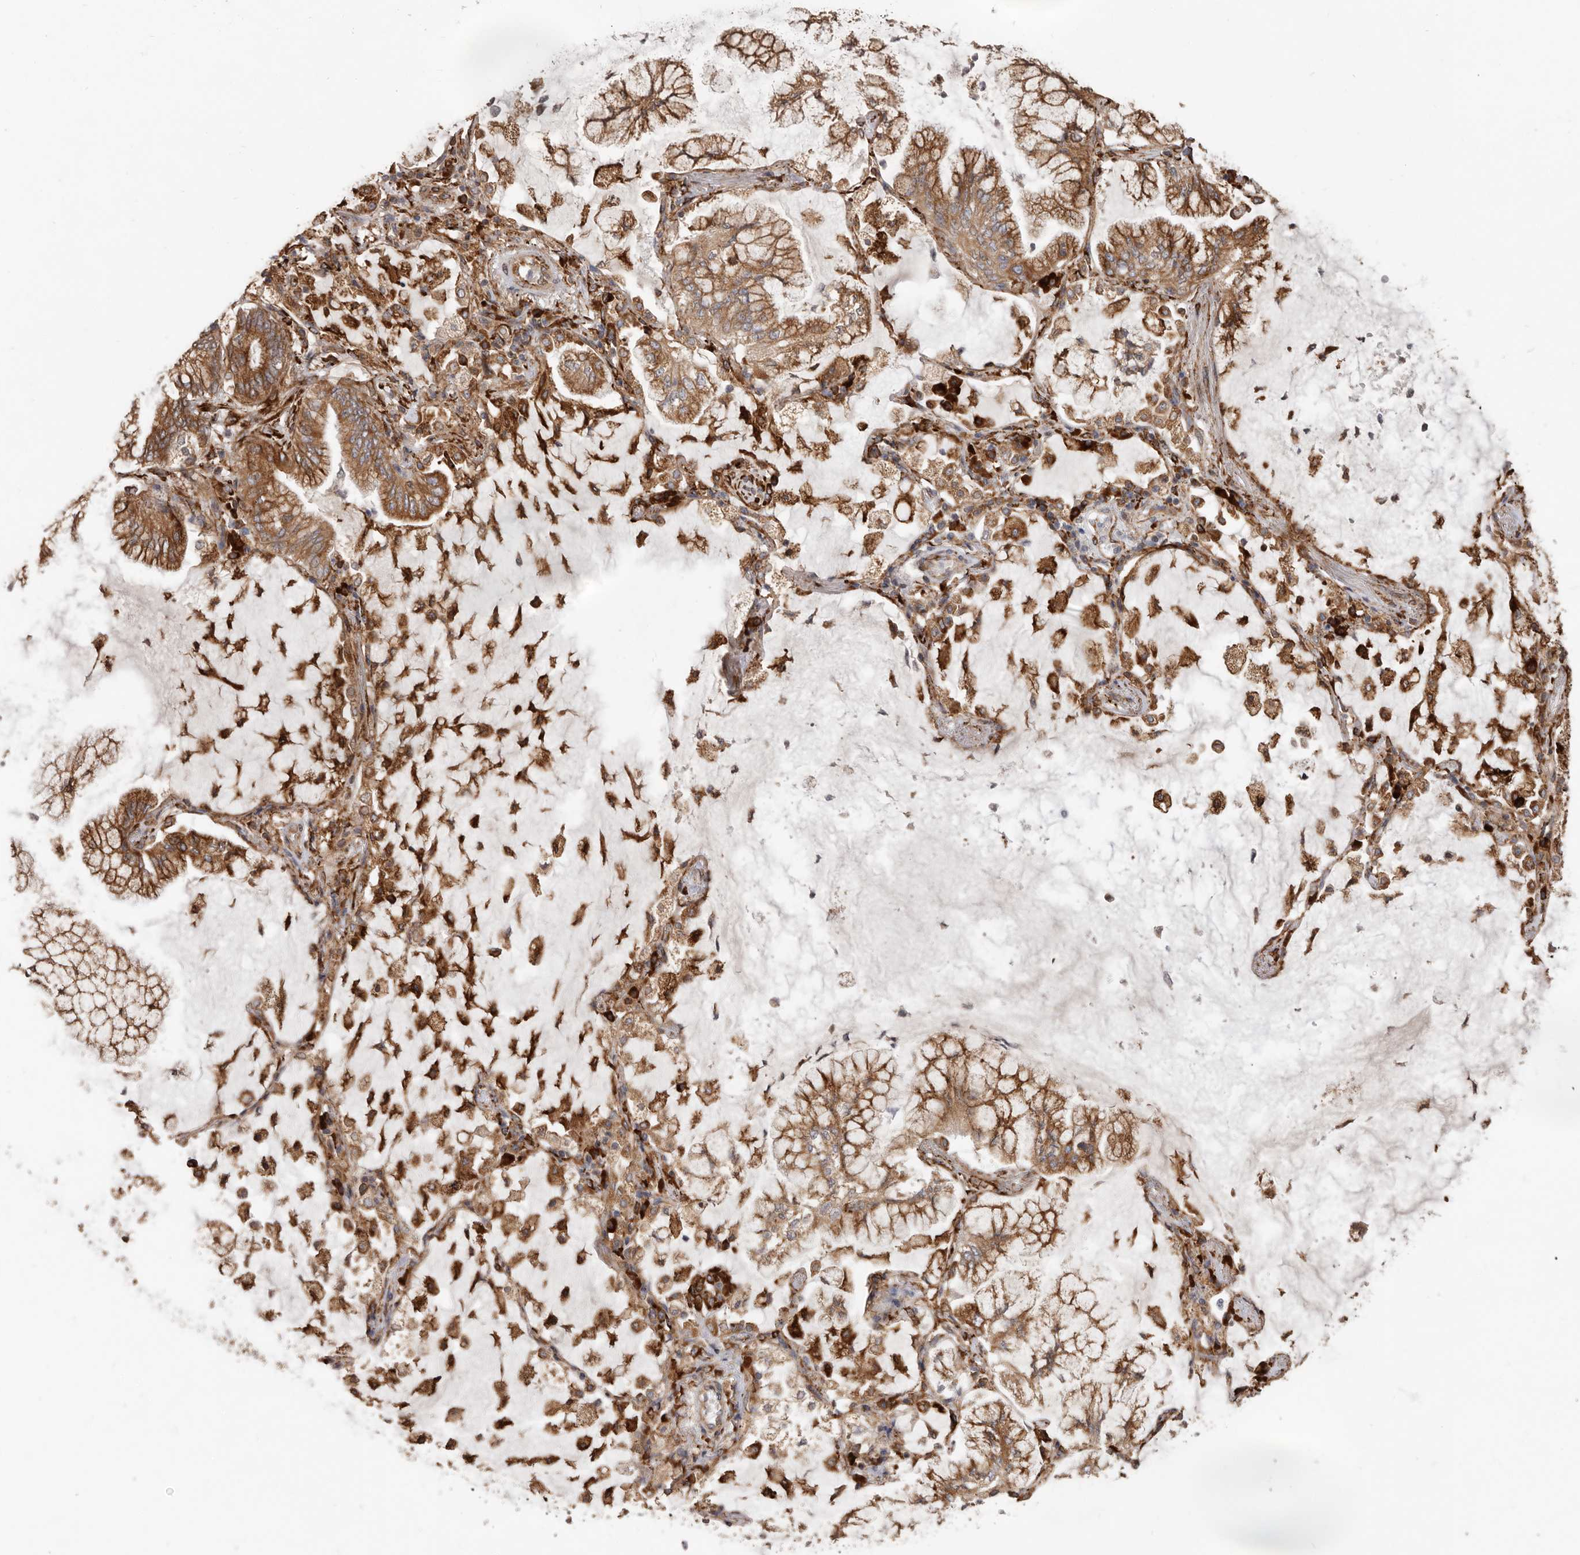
{"staining": {"intensity": "moderate", "quantity": ">75%", "location": "cytoplasmic/membranous"}, "tissue": "lung cancer", "cell_type": "Tumor cells", "image_type": "cancer", "snomed": [{"axis": "morphology", "description": "Adenocarcinoma, NOS"}, {"axis": "topography", "description": "Lung"}], "caption": "Lung cancer (adenocarcinoma) was stained to show a protein in brown. There is medium levels of moderate cytoplasmic/membranous staining in approximately >75% of tumor cells.", "gene": "WDTC1", "patient": {"sex": "female", "age": 70}}